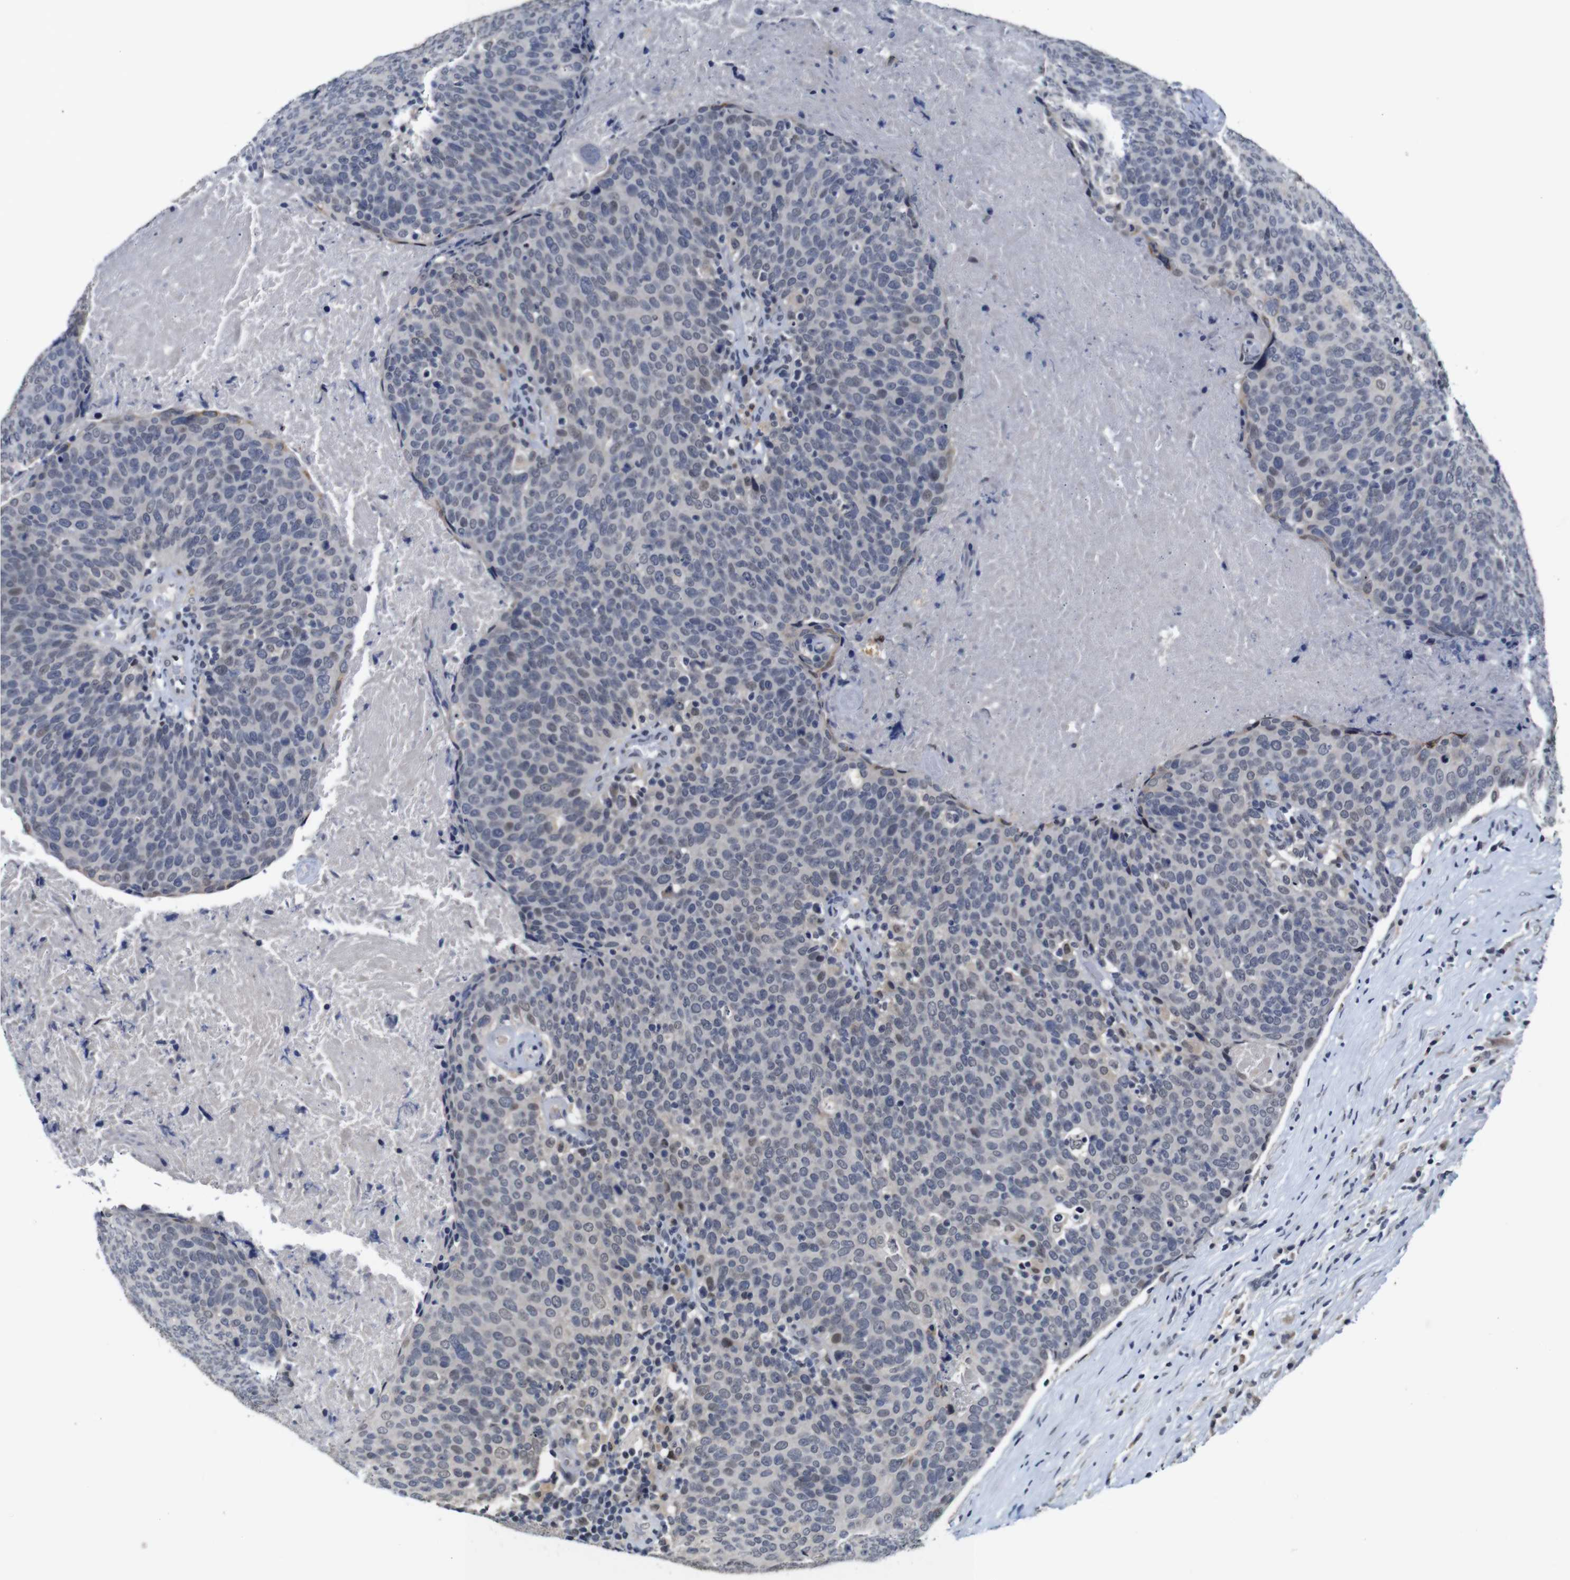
{"staining": {"intensity": "negative", "quantity": "none", "location": "none"}, "tissue": "head and neck cancer", "cell_type": "Tumor cells", "image_type": "cancer", "snomed": [{"axis": "morphology", "description": "Squamous cell carcinoma, NOS"}, {"axis": "morphology", "description": "Squamous cell carcinoma, metastatic, NOS"}, {"axis": "topography", "description": "Lymph node"}, {"axis": "topography", "description": "Head-Neck"}], "caption": "IHC micrograph of neoplastic tissue: head and neck cancer (squamous cell carcinoma) stained with DAB (3,3'-diaminobenzidine) displays no significant protein expression in tumor cells.", "gene": "NTRK3", "patient": {"sex": "male", "age": 62}}